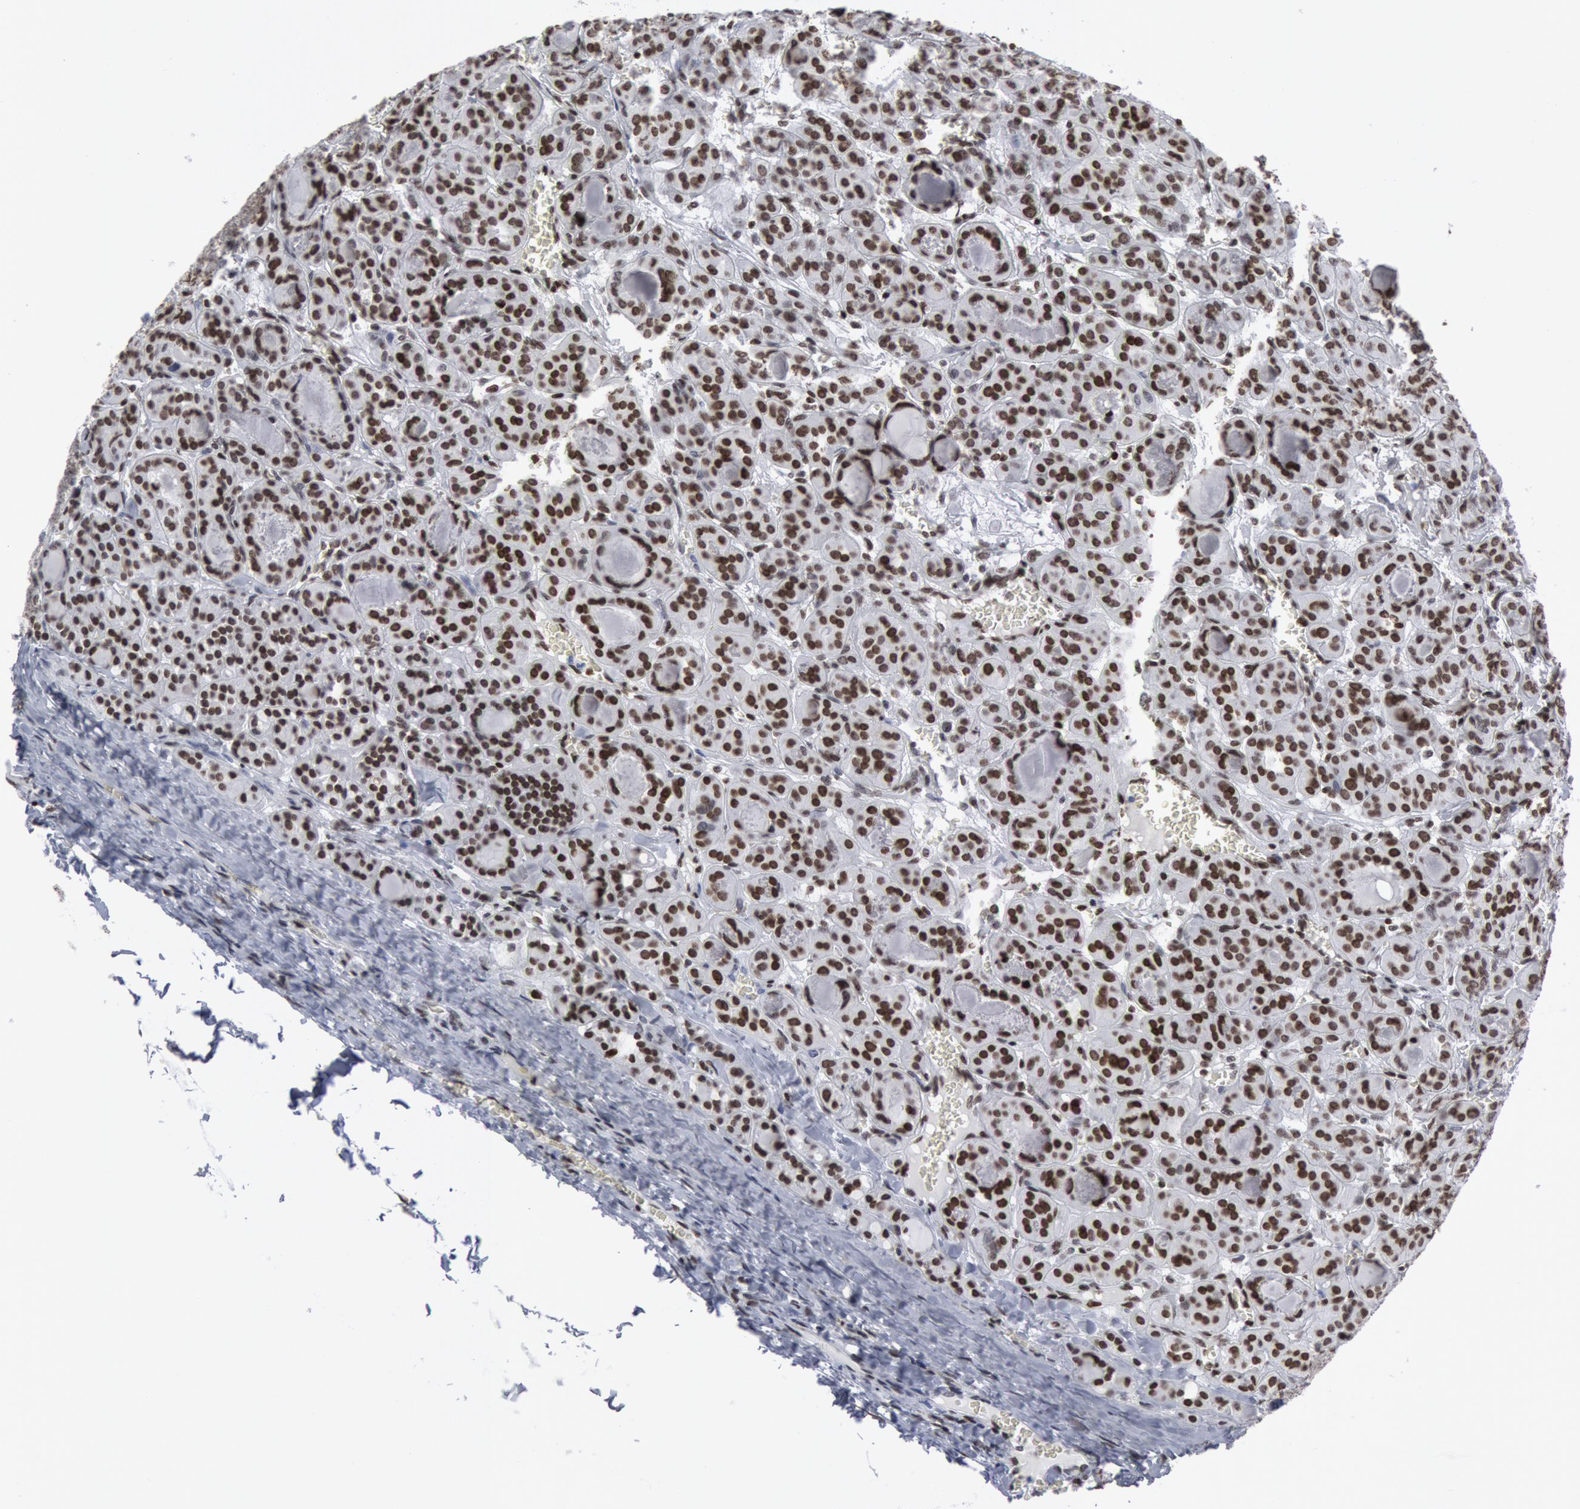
{"staining": {"intensity": "moderate", "quantity": ">75%", "location": "nuclear"}, "tissue": "thyroid cancer", "cell_type": "Tumor cells", "image_type": "cancer", "snomed": [{"axis": "morphology", "description": "Follicular adenoma carcinoma, NOS"}, {"axis": "topography", "description": "Thyroid gland"}], "caption": "Thyroid cancer (follicular adenoma carcinoma) was stained to show a protein in brown. There is medium levels of moderate nuclear staining in approximately >75% of tumor cells.", "gene": "MECP2", "patient": {"sex": "female", "age": 71}}